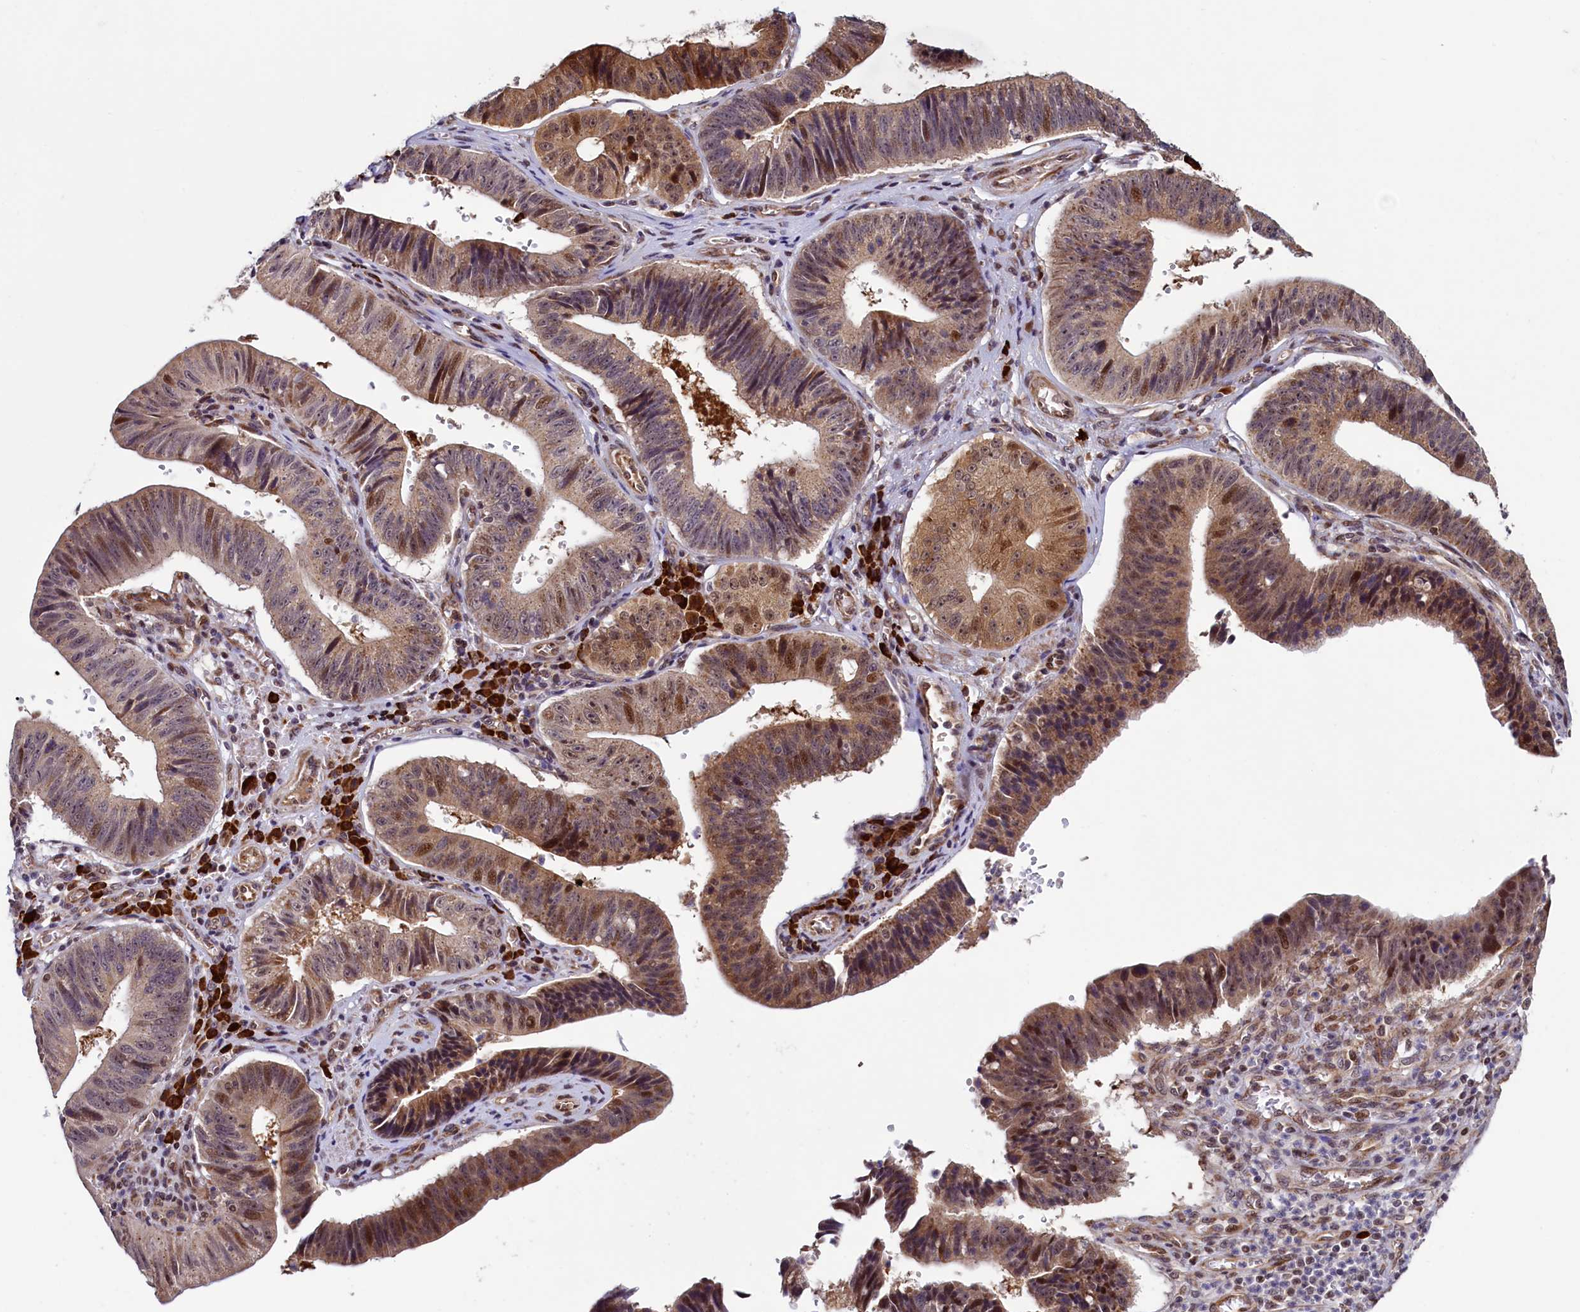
{"staining": {"intensity": "moderate", "quantity": ">75%", "location": "cytoplasmic/membranous,nuclear"}, "tissue": "stomach cancer", "cell_type": "Tumor cells", "image_type": "cancer", "snomed": [{"axis": "morphology", "description": "Adenocarcinoma, NOS"}, {"axis": "topography", "description": "Stomach"}], "caption": "The micrograph exhibits immunohistochemical staining of adenocarcinoma (stomach). There is moderate cytoplasmic/membranous and nuclear staining is seen in approximately >75% of tumor cells.", "gene": "RBFA", "patient": {"sex": "male", "age": 59}}